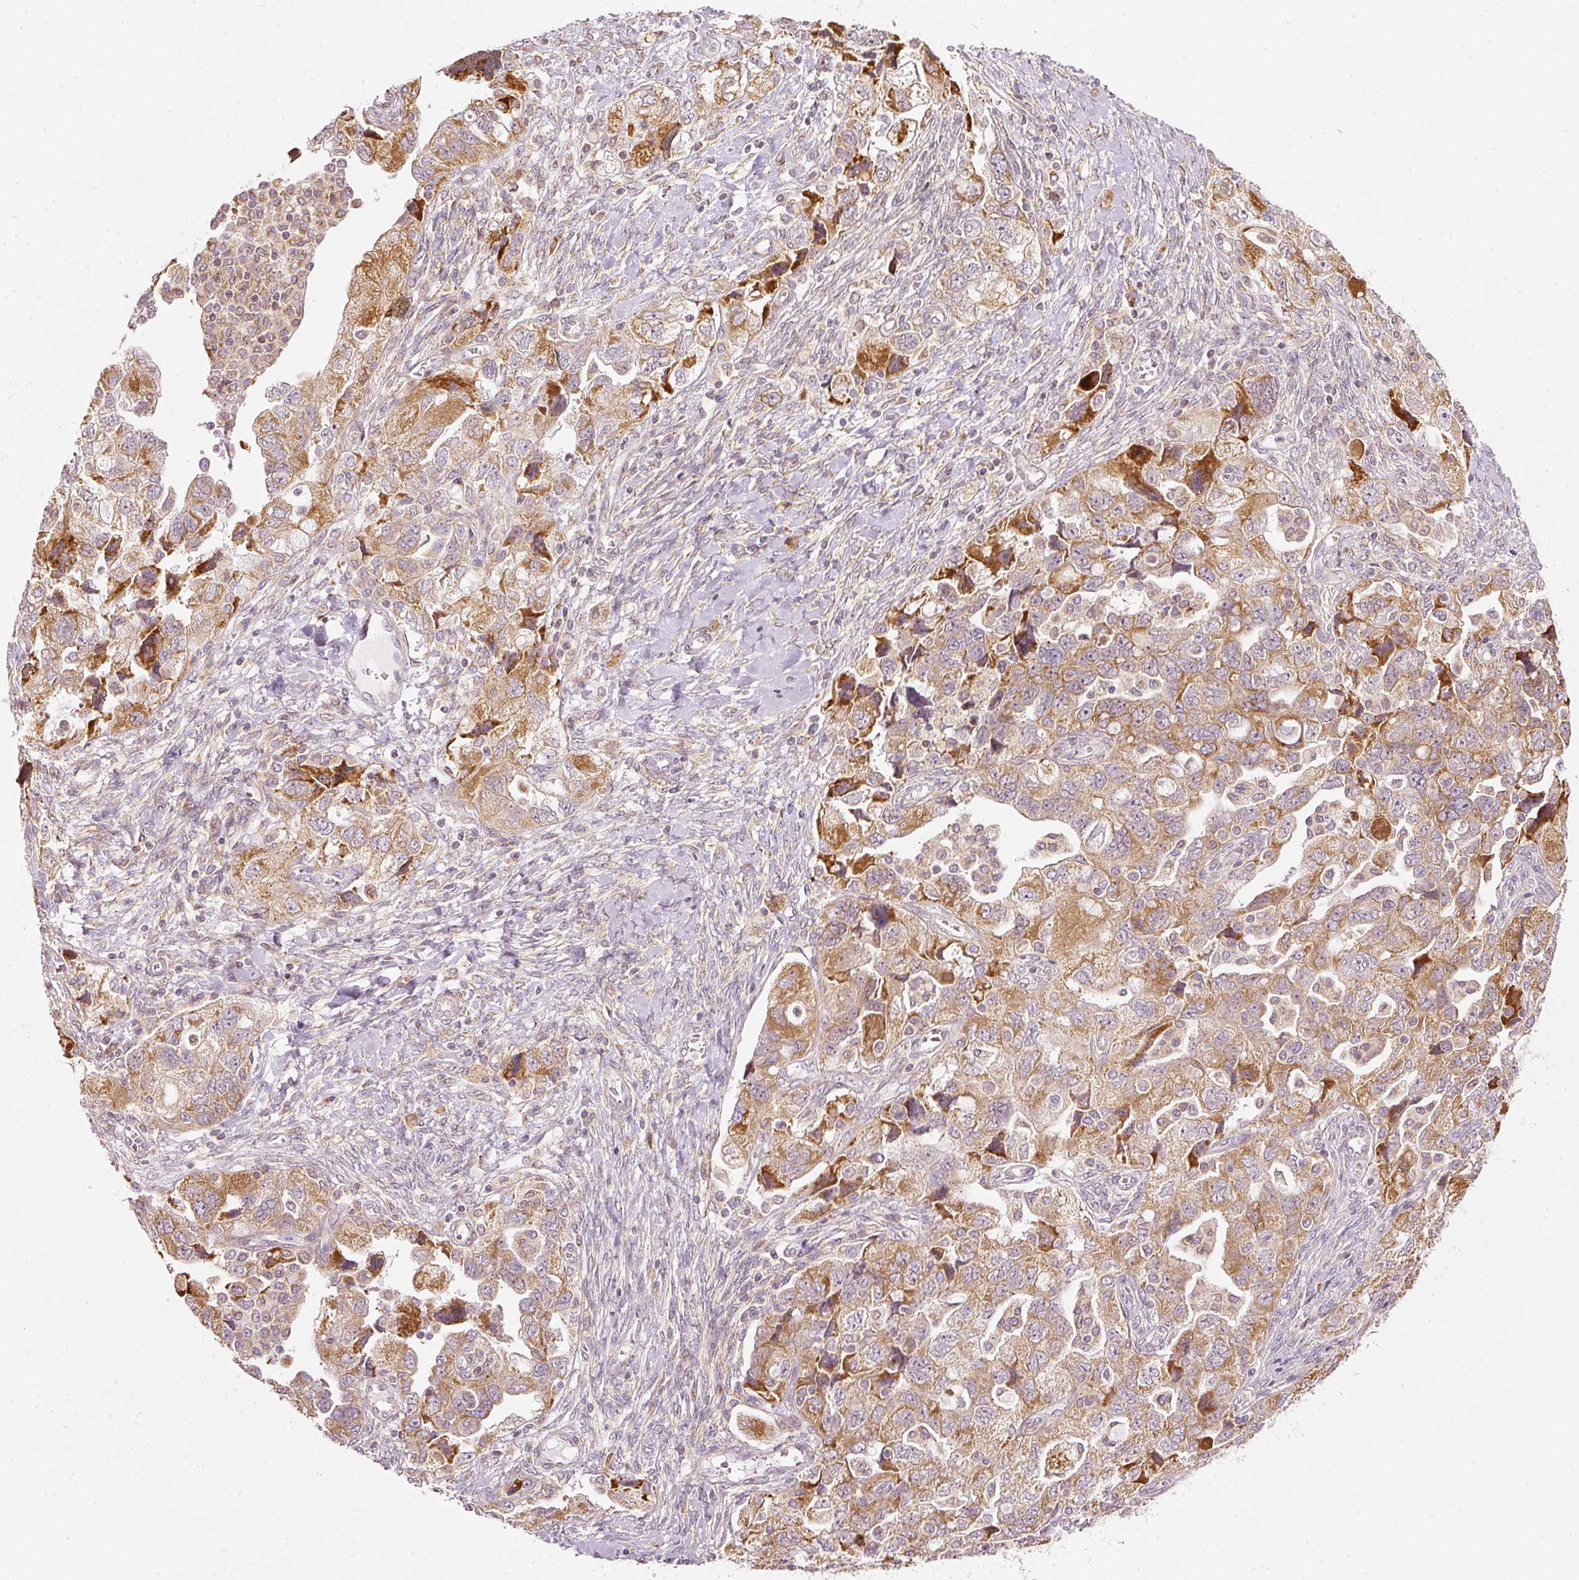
{"staining": {"intensity": "moderate", "quantity": ">75%", "location": "cytoplasmic/membranous"}, "tissue": "ovarian cancer", "cell_type": "Tumor cells", "image_type": "cancer", "snomed": [{"axis": "morphology", "description": "Carcinoma, NOS"}, {"axis": "morphology", "description": "Cystadenocarcinoma, serous, NOS"}, {"axis": "topography", "description": "Ovary"}], "caption": "Protein staining of ovarian carcinoma tissue exhibits moderate cytoplasmic/membranous positivity in approximately >75% of tumor cells.", "gene": "SNAPC5", "patient": {"sex": "female", "age": 69}}